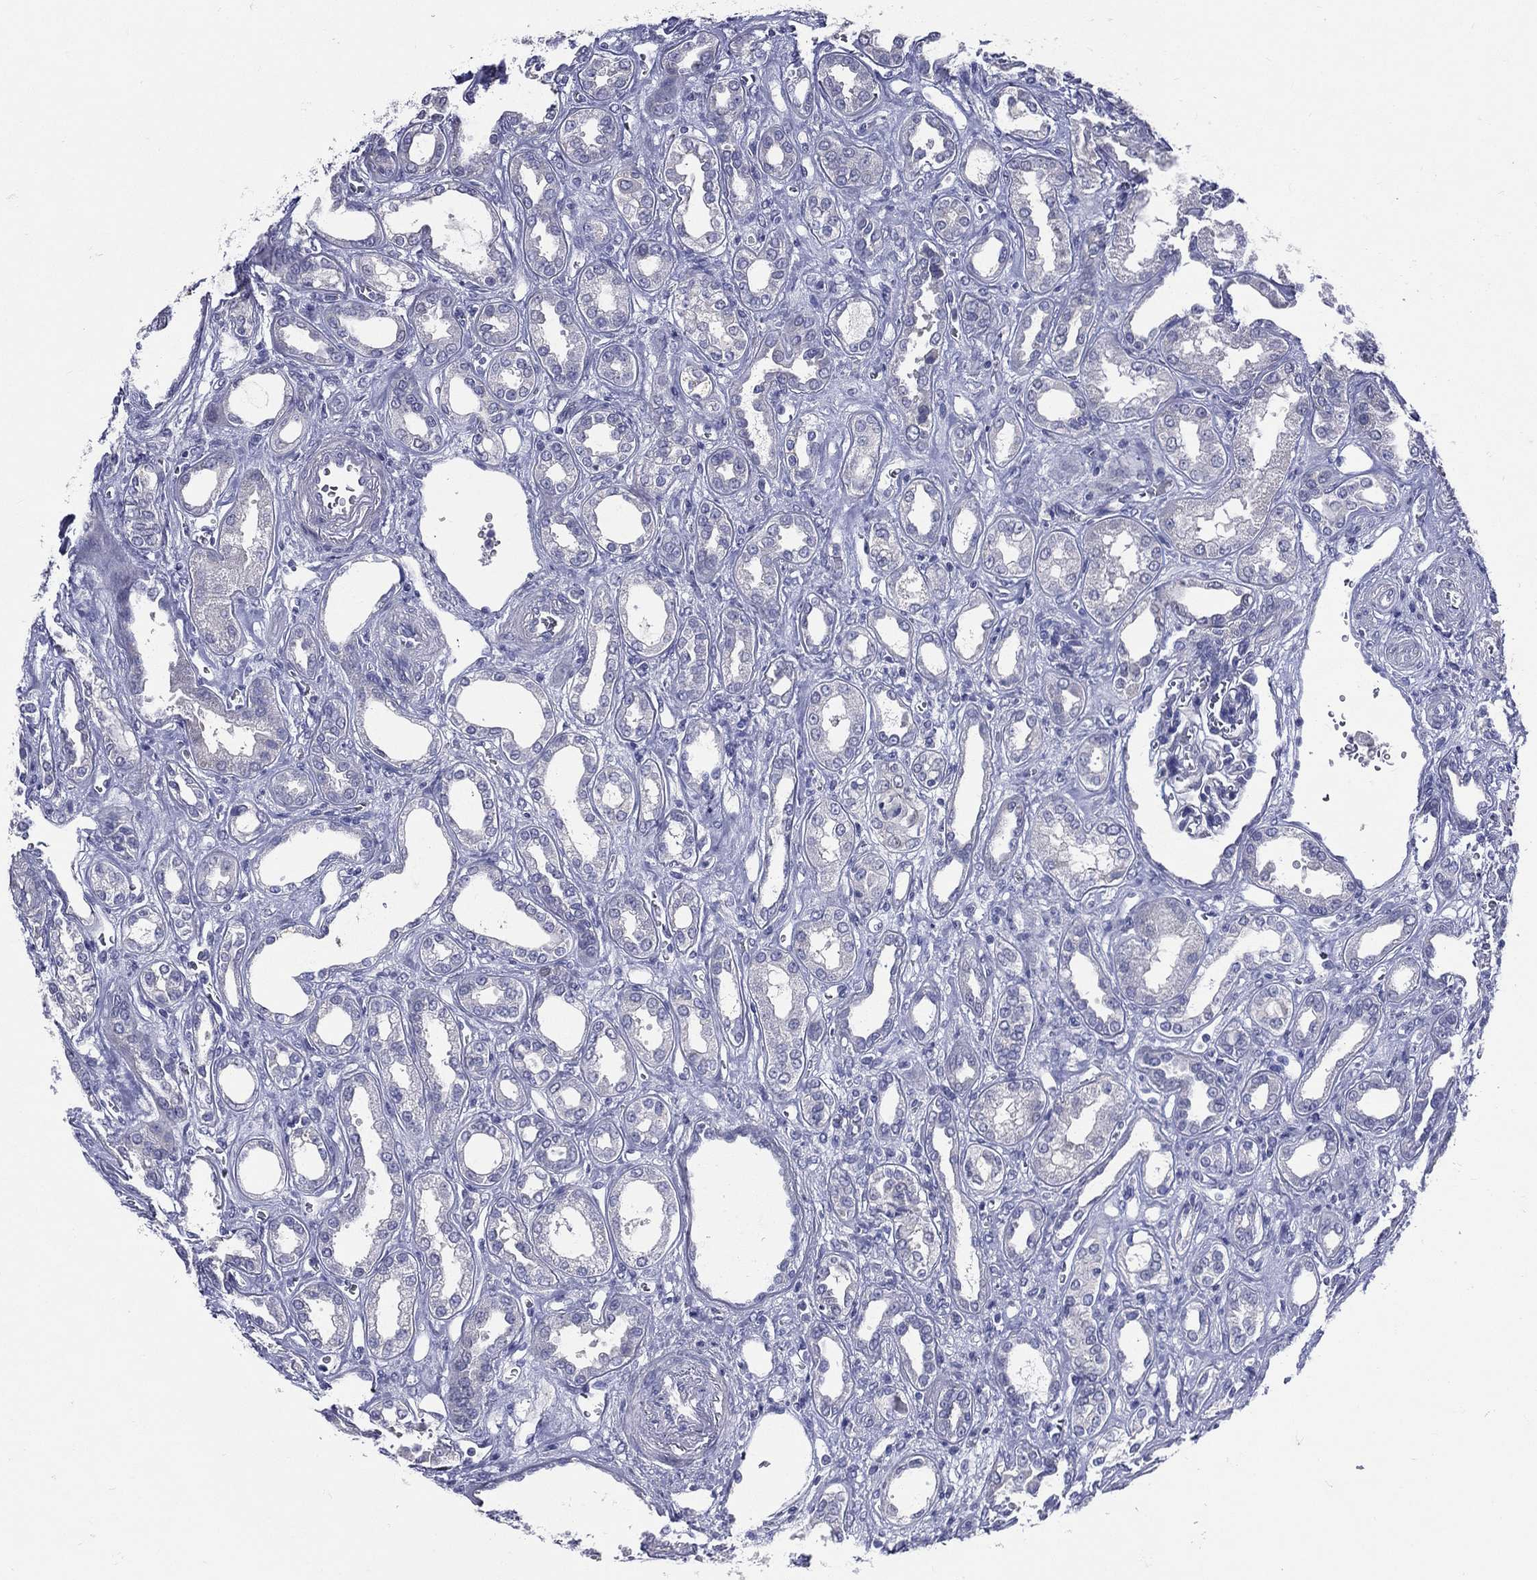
{"staining": {"intensity": "negative", "quantity": "none", "location": "none"}, "tissue": "renal cancer", "cell_type": "Tumor cells", "image_type": "cancer", "snomed": [{"axis": "morphology", "description": "Adenocarcinoma, NOS"}, {"axis": "topography", "description": "Kidney"}], "caption": "Protein analysis of renal cancer (adenocarcinoma) shows no significant staining in tumor cells.", "gene": "TGM1", "patient": {"sex": "male", "age": 63}}